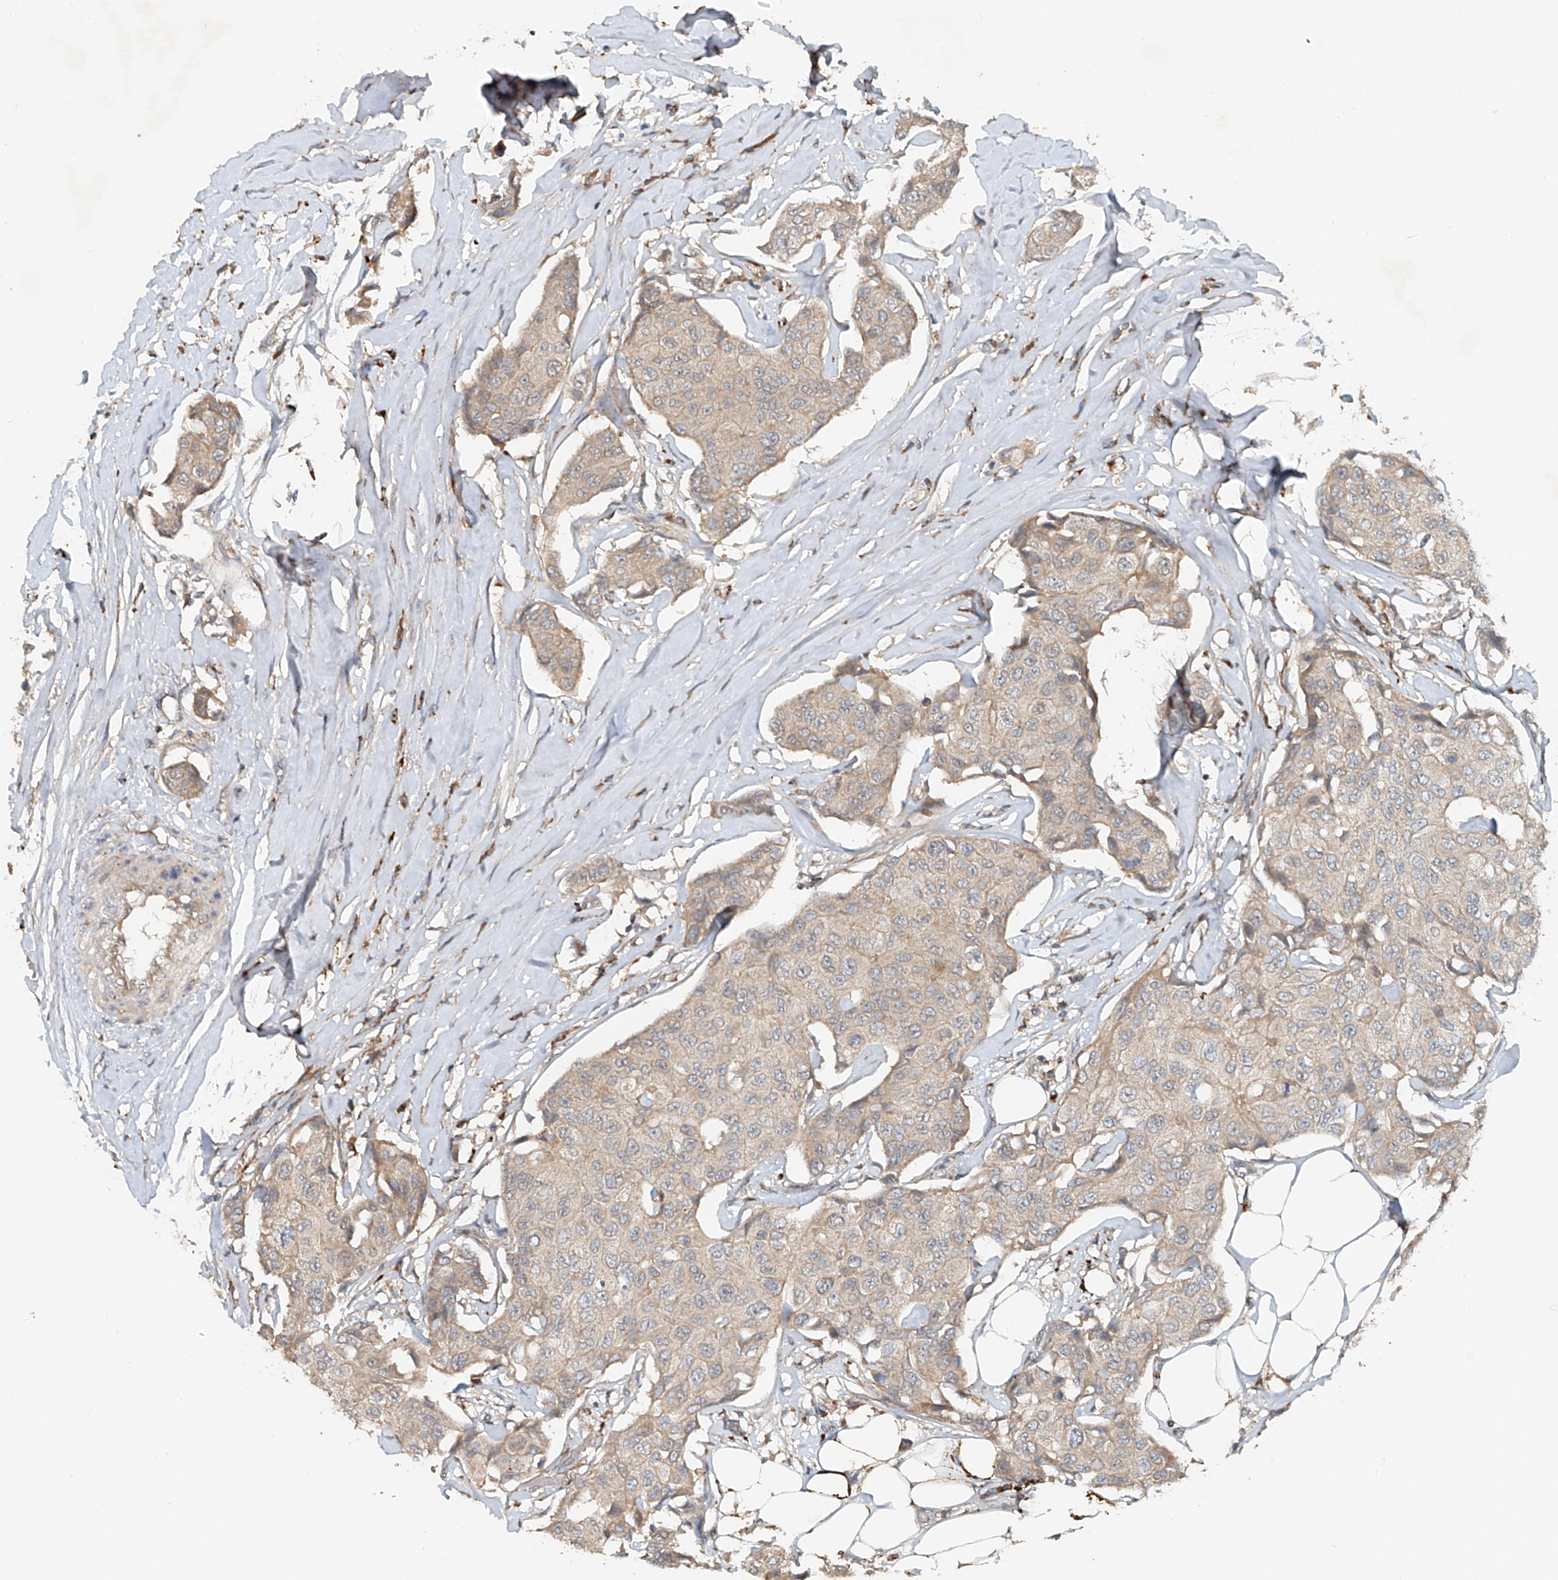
{"staining": {"intensity": "weak", "quantity": "25%-75%", "location": "cytoplasmic/membranous"}, "tissue": "breast cancer", "cell_type": "Tumor cells", "image_type": "cancer", "snomed": [{"axis": "morphology", "description": "Duct carcinoma"}, {"axis": "topography", "description": "Breast"}], "caption": "Infiltrating ductal carcinoma (breast) stained with a protein marker demonstrates weak staining in tumor cells.", "gene": "IER5", "patient": {"sex": "female", "age": 80}}